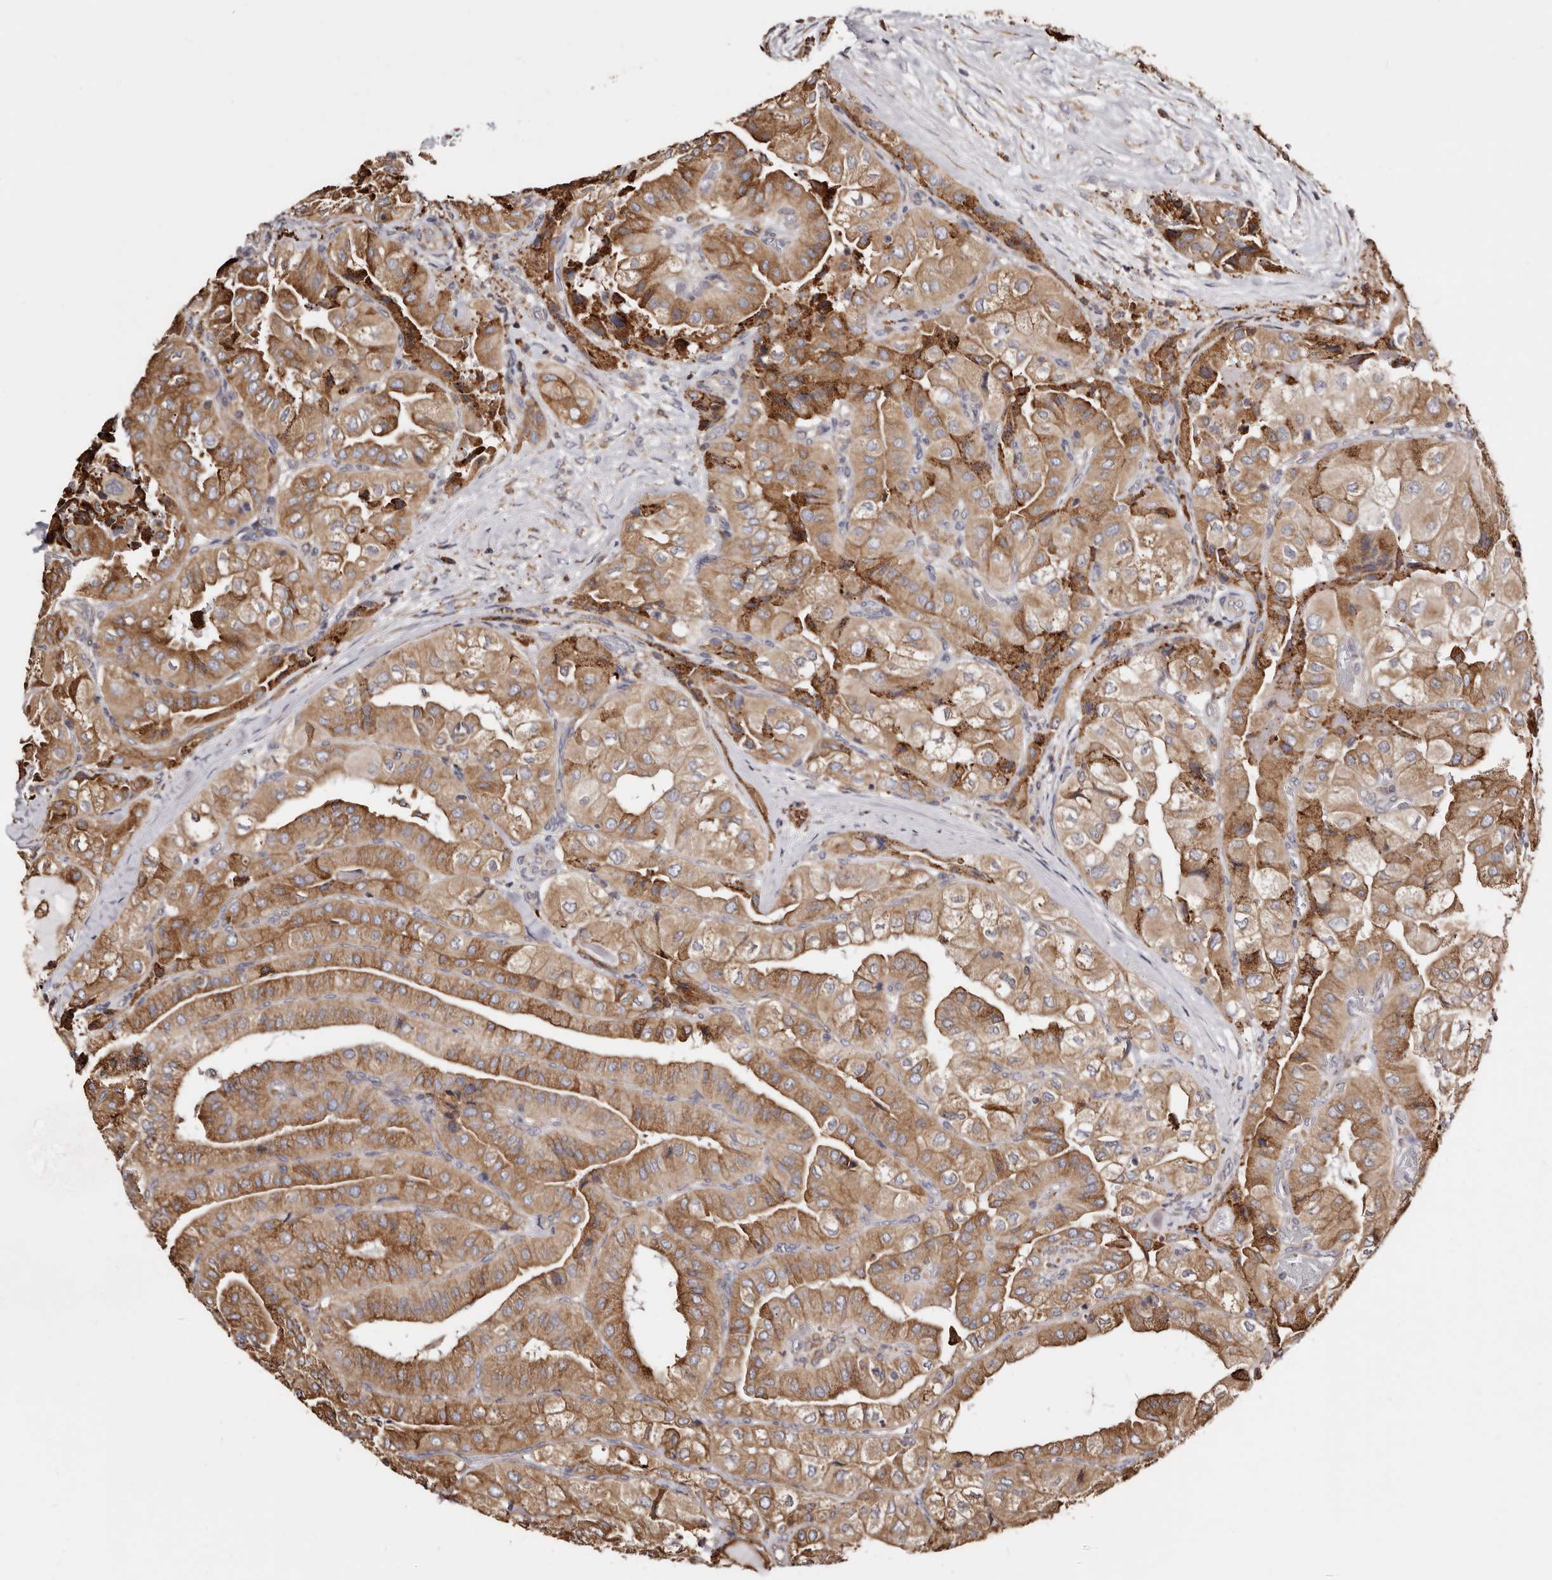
{"staining": {"intensity": "moderate", "quantity": ">75%", "location": "cytoplasmic/membranous"}, "tissue": "thyroid cancer", "cell_type": "Tumor cells", "image_type": "cancer", "snomed": [{"axis": "morphology", "description": "Papillary adenocarcinoma, NOS"}, {"axis": "topography", "description": "Thyroid gland"}], "caption": "Immunohistochemistry (IHC) image of neoplastic tissue: human thyroid papillary adenocarcinoma stained using IHC exhibits medium levels of moderate protein expression localized specifically in the cytoplasmic/membranous of tumor cells, appearing as a cytoplasmic/membranous brown color.", "gene": "ACBD6", "patient": {"sex": "female", "age": 59}}